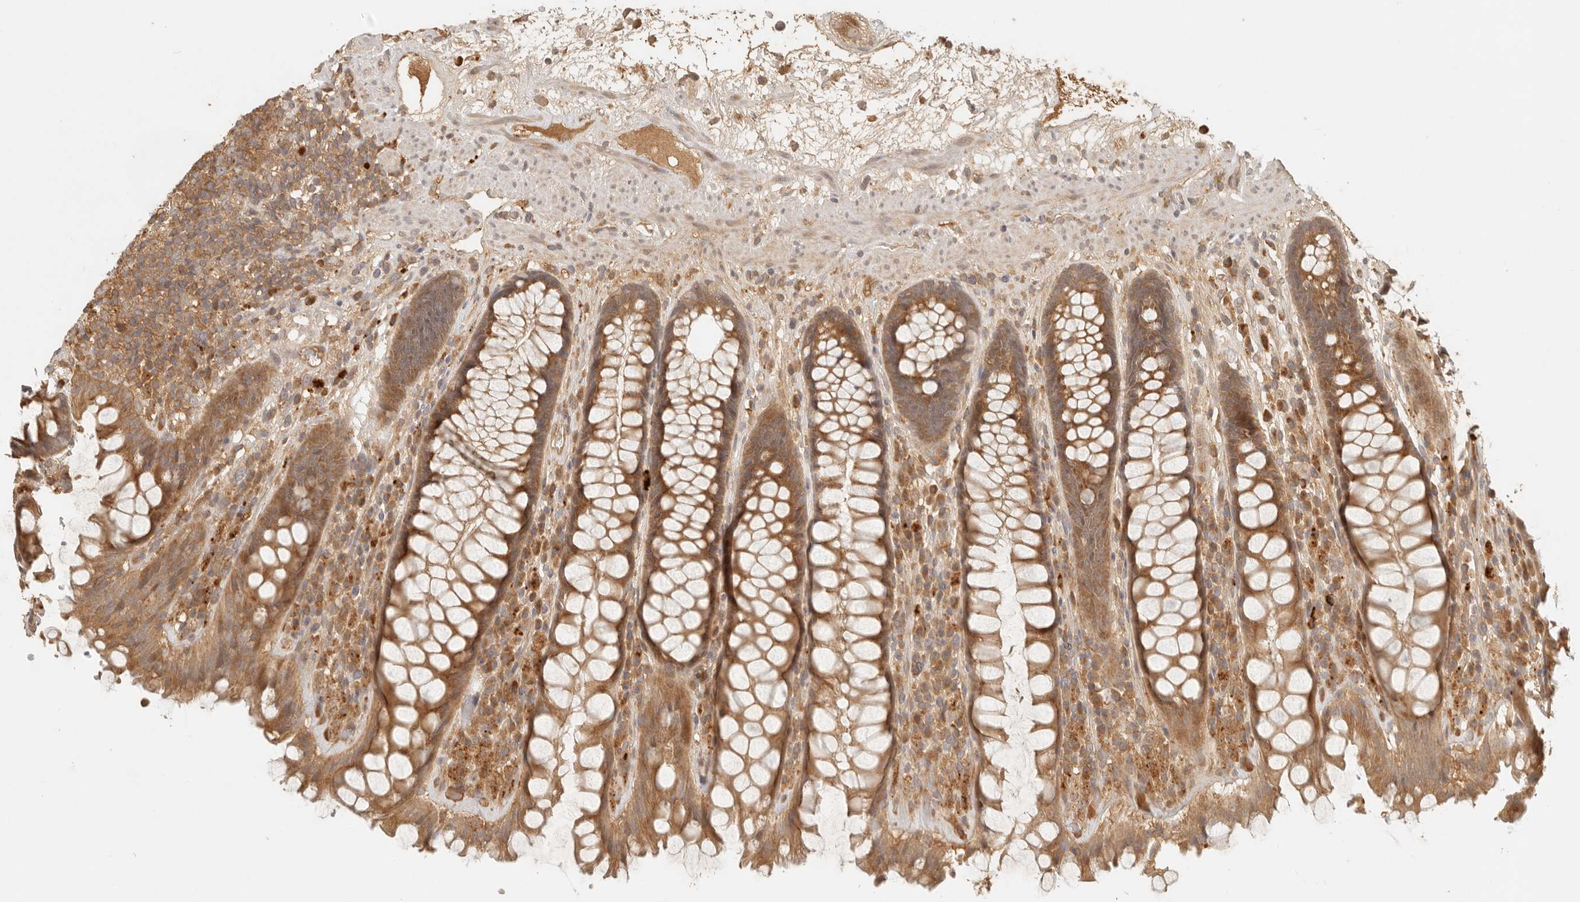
{"staining": {"intensity": "moderate", "quantity": ">75%", "location": "cytoplasmic/membranous"}, "tissue": "rectum", "cell_type": "Glandular cells", "image_type": "normal", "snomed": [{"axis": "morphology", "description": "Normal tissue, NOS"}, {"axis": "topography", "description": "Rectum"}], "caption": "The image exhibits a brown stain indicating the presence of a protein in the cytoplasmic/membranous of glandular cells in rectum. The staining is performed using DAB brown chromogen to label protein expression. The nuclei are counter-stained blue using hematoxylin.", "gene": "ANKRD61", "patient": {"sex": "male", "age": 64}}